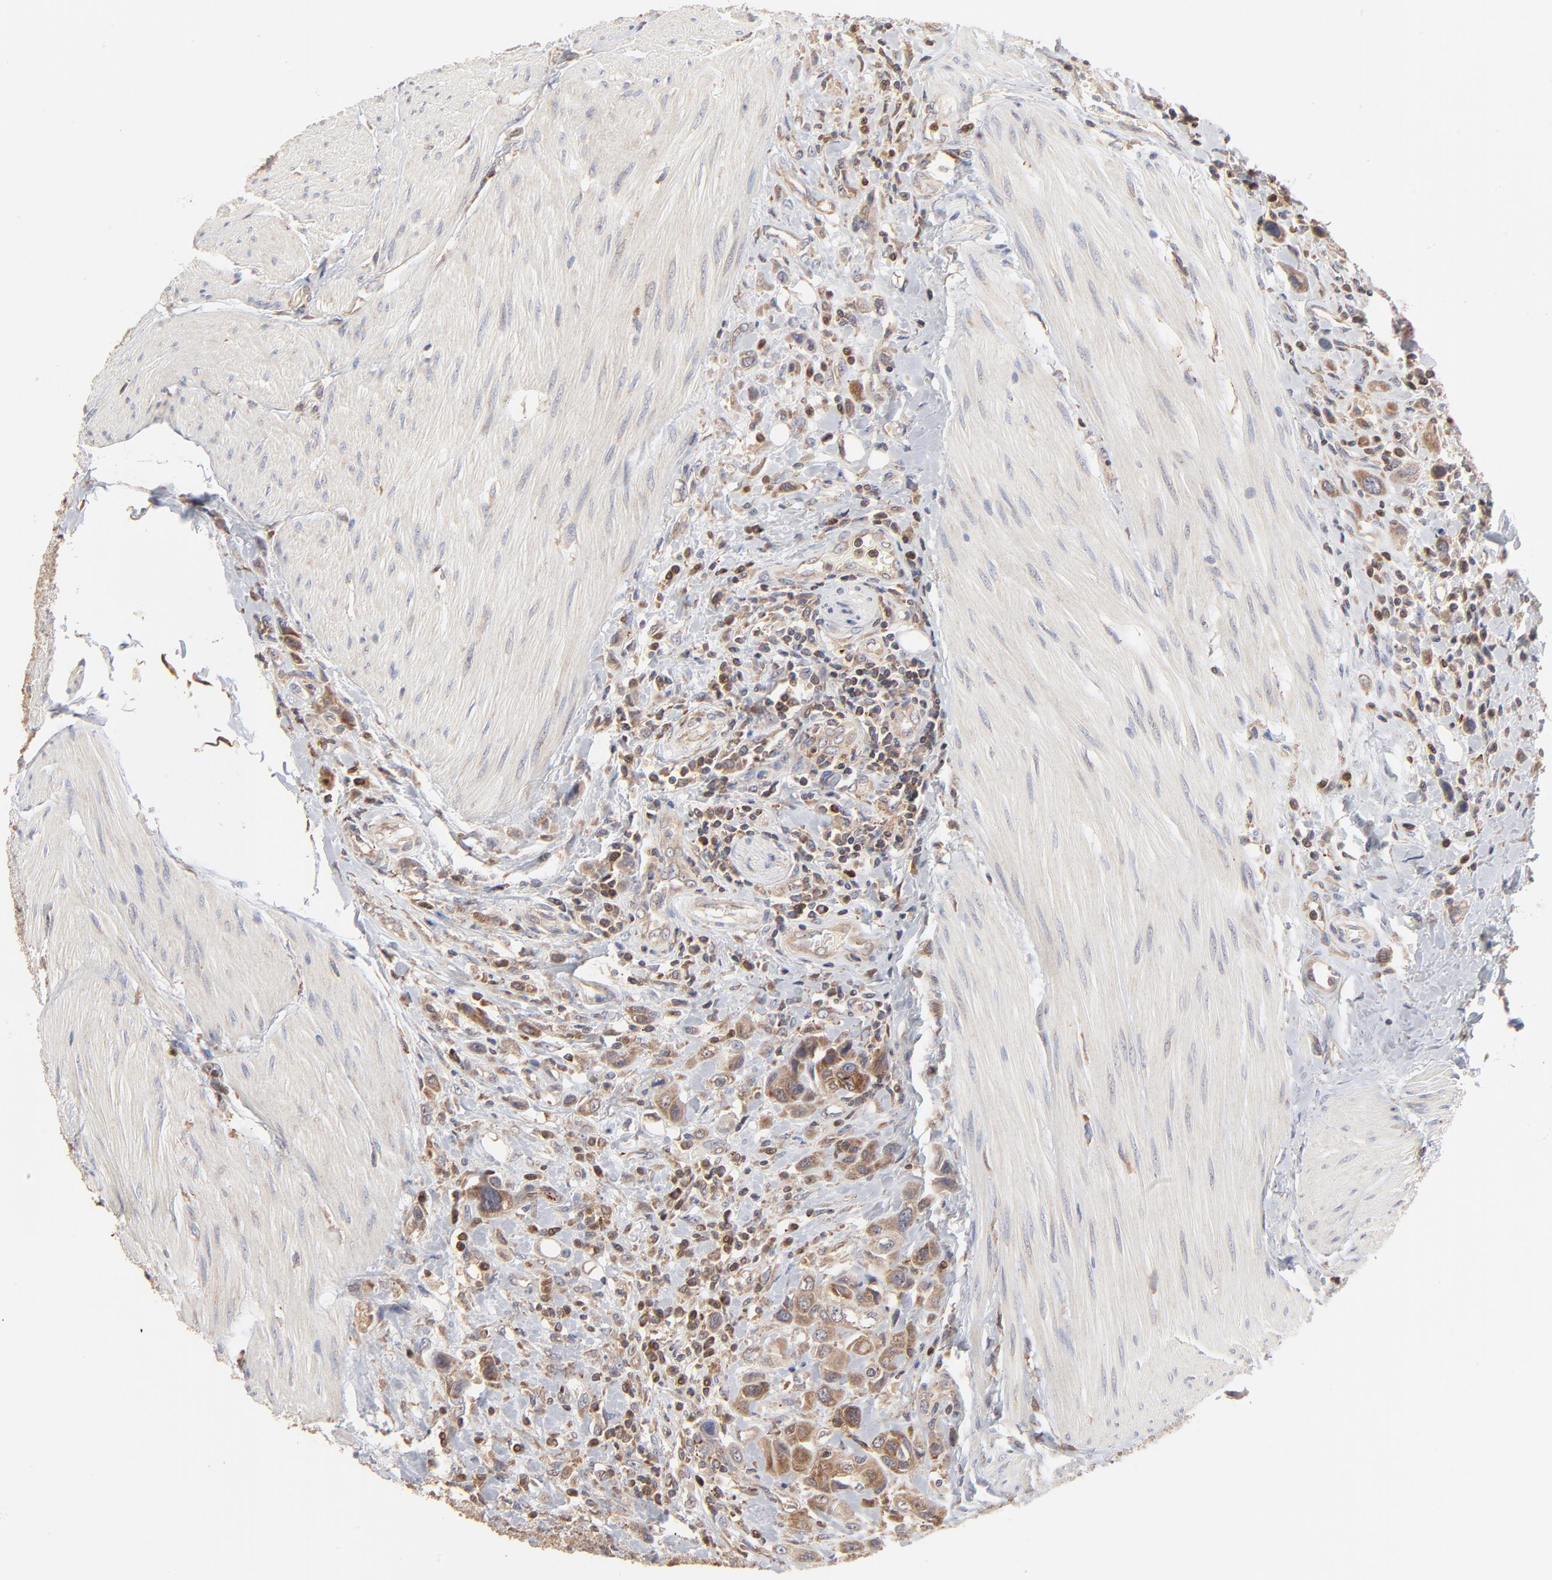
{"staining": {"intensity": "moderate", "quantity": ">75%", "location": "cytoplasmic/membranous"}, "tissue": "urothelial cancer", "cell_type": "Tumor cells", "image_type": "cancer", "snomed": [{"axis": "morphology", "description": "Urothelial carcinoma, High grade"}, {"axis": "topography", "description": "Urinary bladder"}], "caption": "The histopathology image demonstrates immunohistochemical staining of urothelial cancer. There is moderate cytoplasmic/membranous positivity is identified in approximately >75% of tumor cells. (IHC, brightfield microscopy, high magnification).", "gene": "RNF213", "patient": {"sex": "male", "age": 50}}